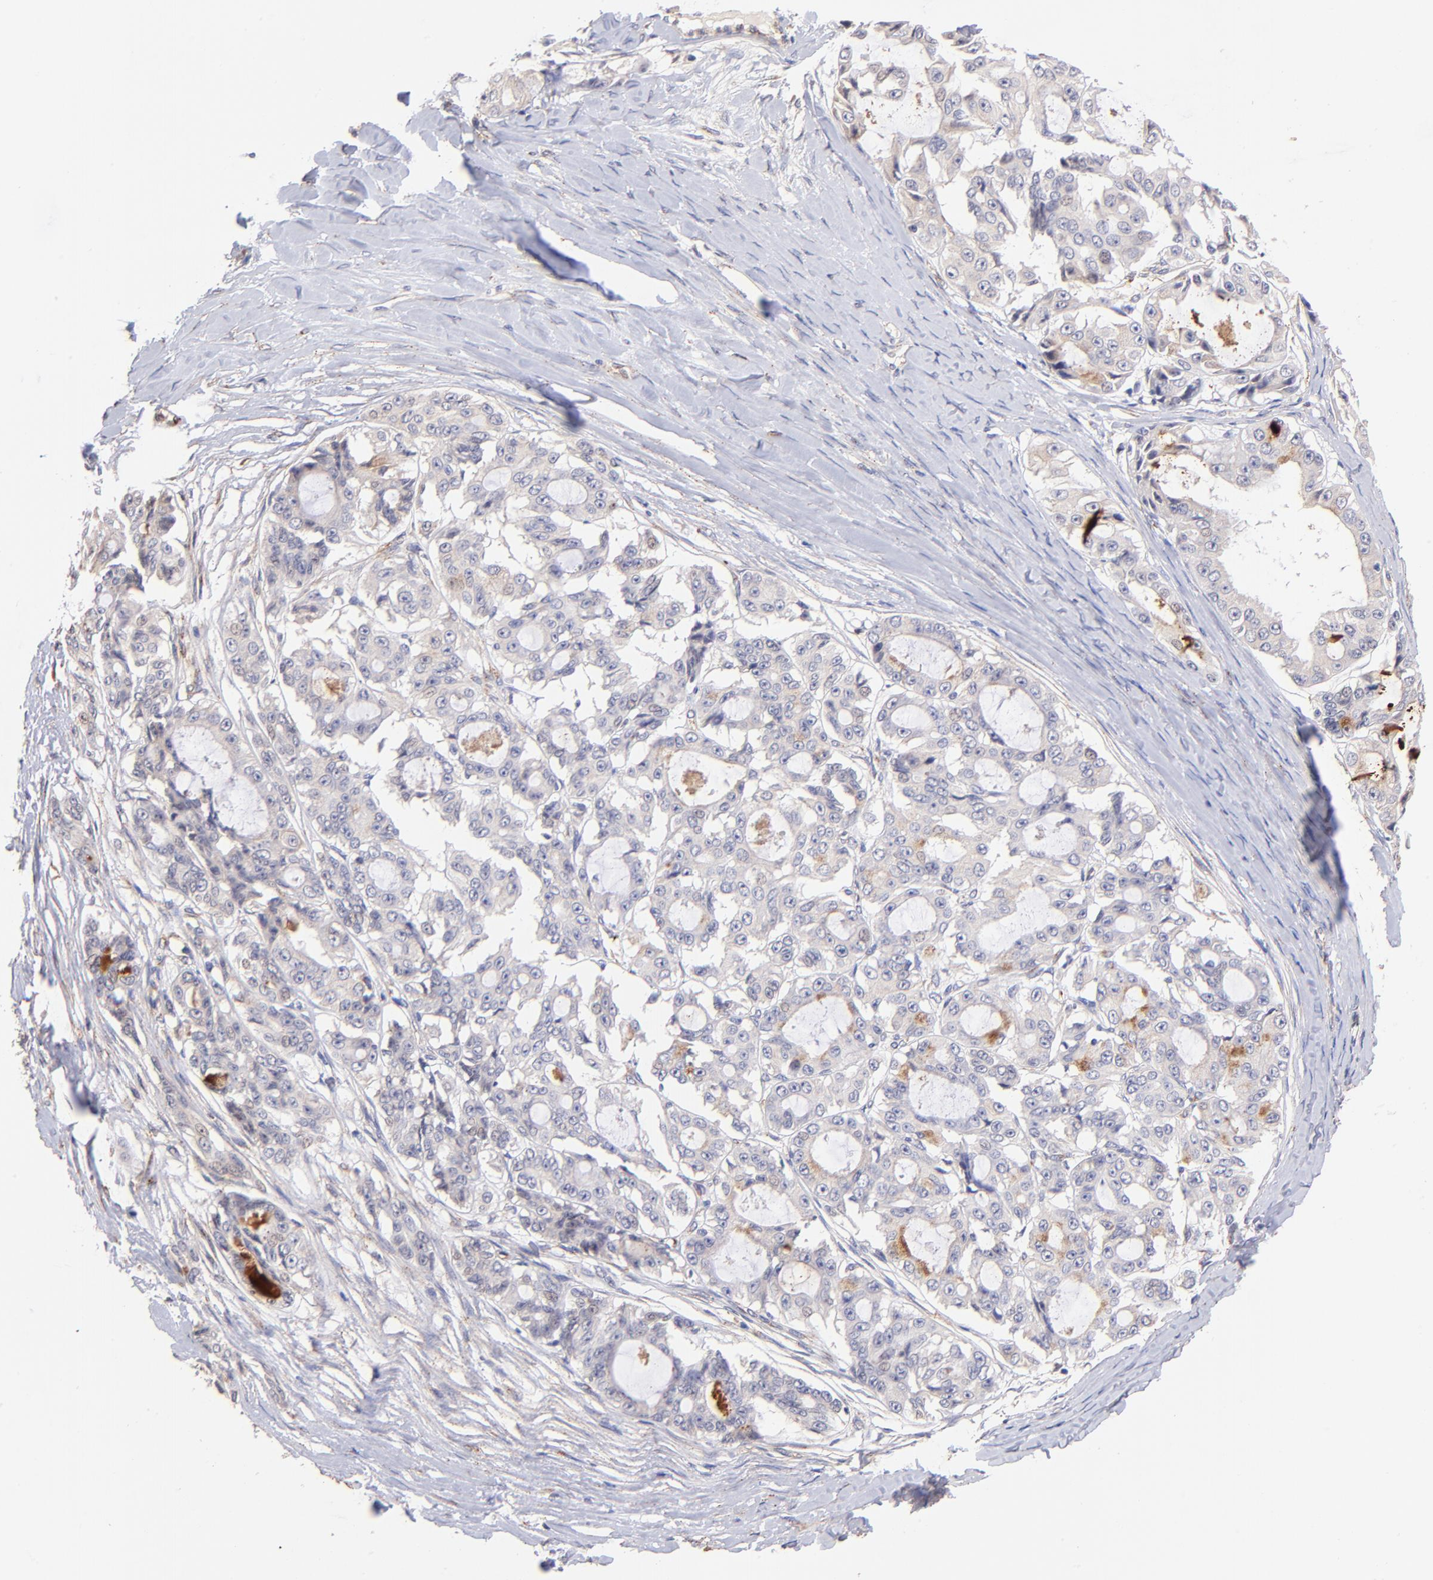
{"staining": {"intensity": "moderate", "quantity": "<25%", "location": "cytoplasmic/membranous"}, "tissue": "ovarian cancer", "cell_type": "Tumor cells", "image_type": "cancer", "snomed": [{"axis": "morphology", "description": "Carcinoma, endometroid"}, {"axis": "topography", "description": "Ovary"}], "caption": "Approximately <25% of tumor cells in human ovarian cancer reveal moderate cytoplasmic/membranous protein positivity as visualized by brown immunohistochemical staining.", "gene": "SPARC", "patient": {"sex": "female", "age": 61}}